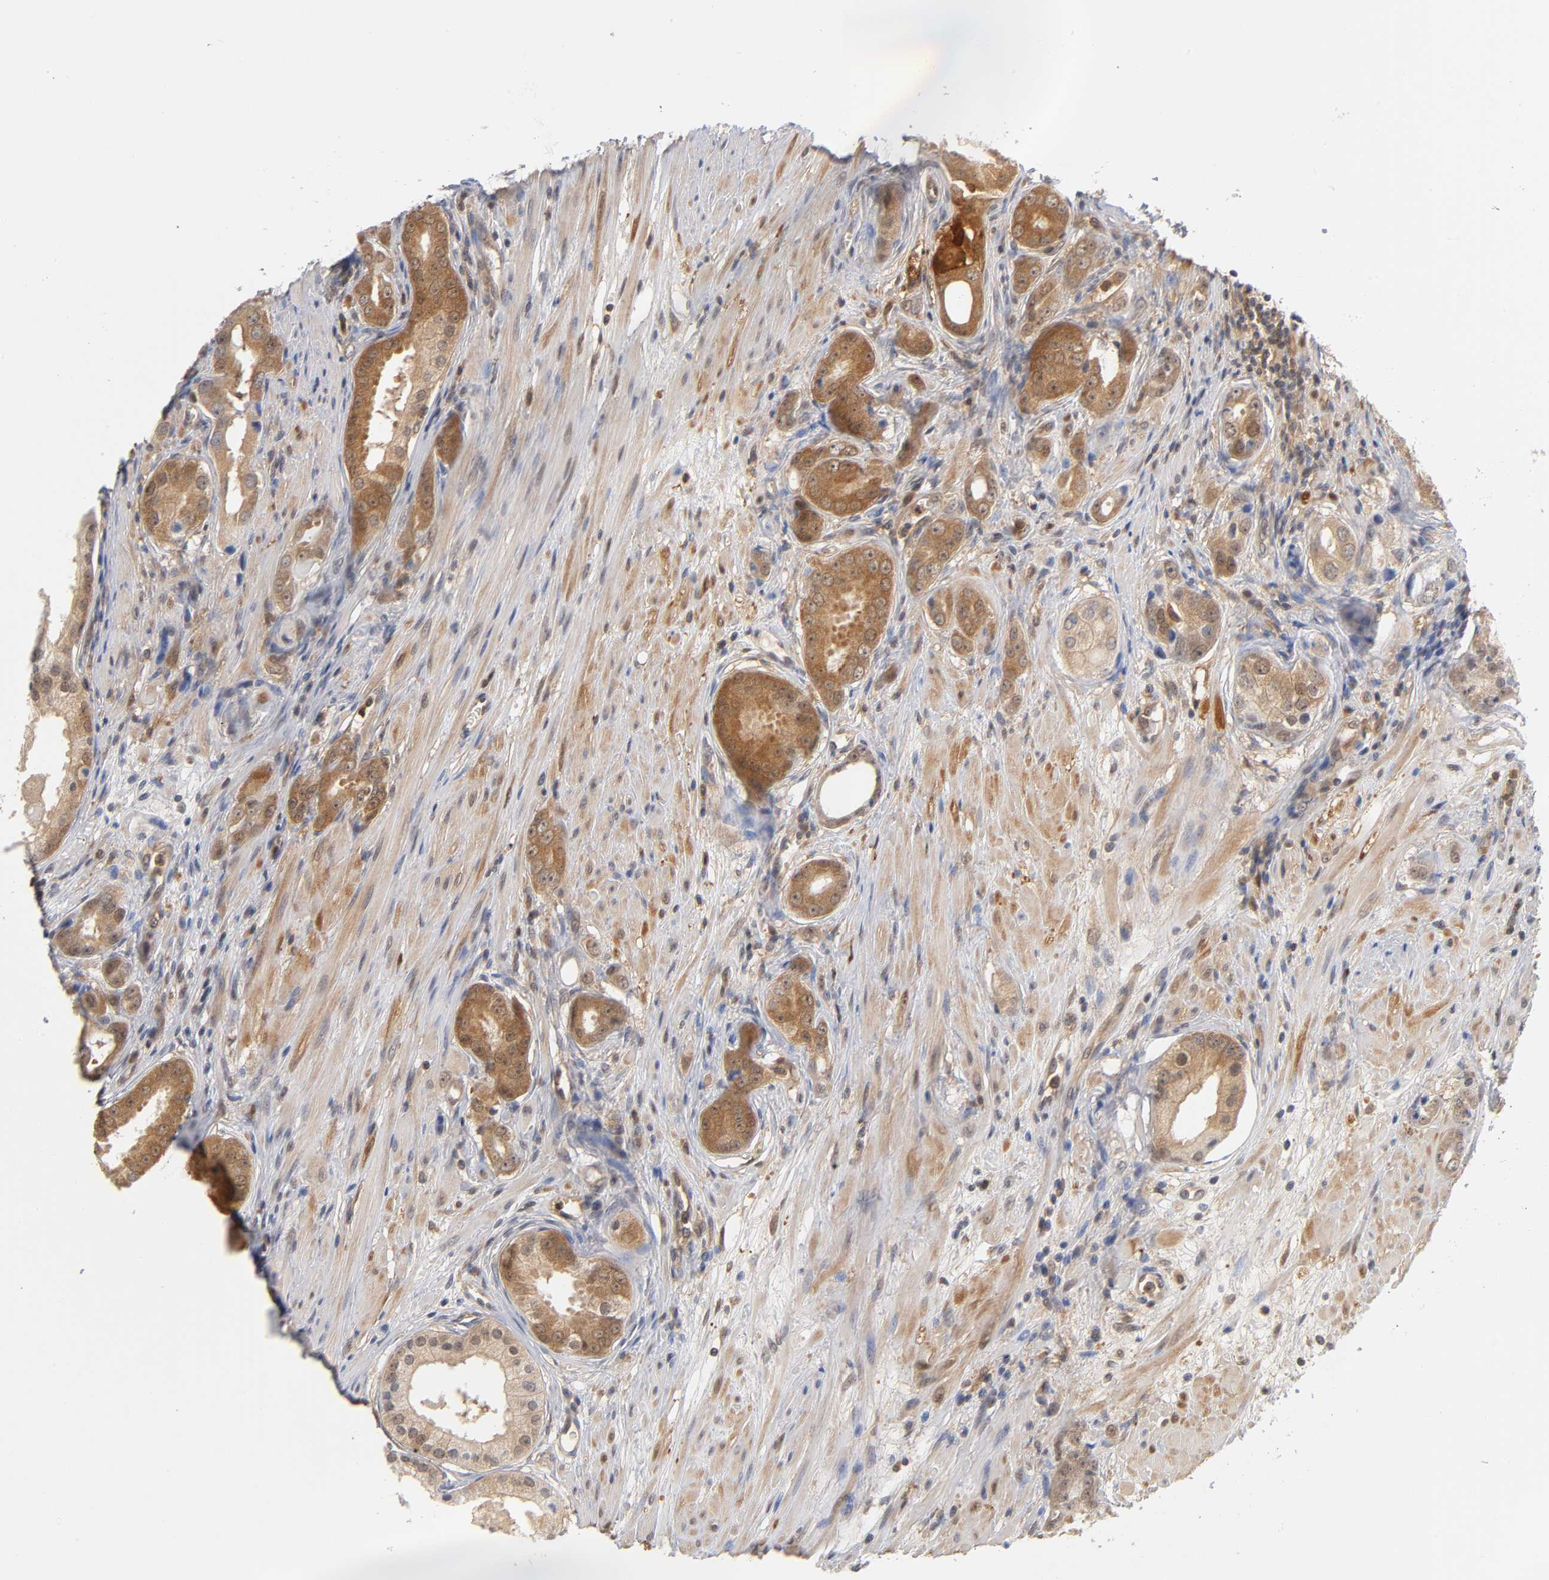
{"staining": {"intensity": "strong", "quantity": ">75%", "location": "cytoplasmic/membranous"}, "tissue": "prostate cancer", "cell_type": "Tumor cells", "image_type": "cancer", "snomed": [{"axis": "morphology", "description": "Adenocarcinoma, Medium grade"}, {"axis": "topography", "description": "Prostate"}], "caption": "Immunohistochemistry micrograph of prostate cancer (medium-grade adenocarcinoma) stained for a protein (brown), which displays high levels of strong cytoplasmic/membranous staining in about >75% of tumor cells.", "gene": "DFFB", "patient": {"sex": "male", "age": 53}}